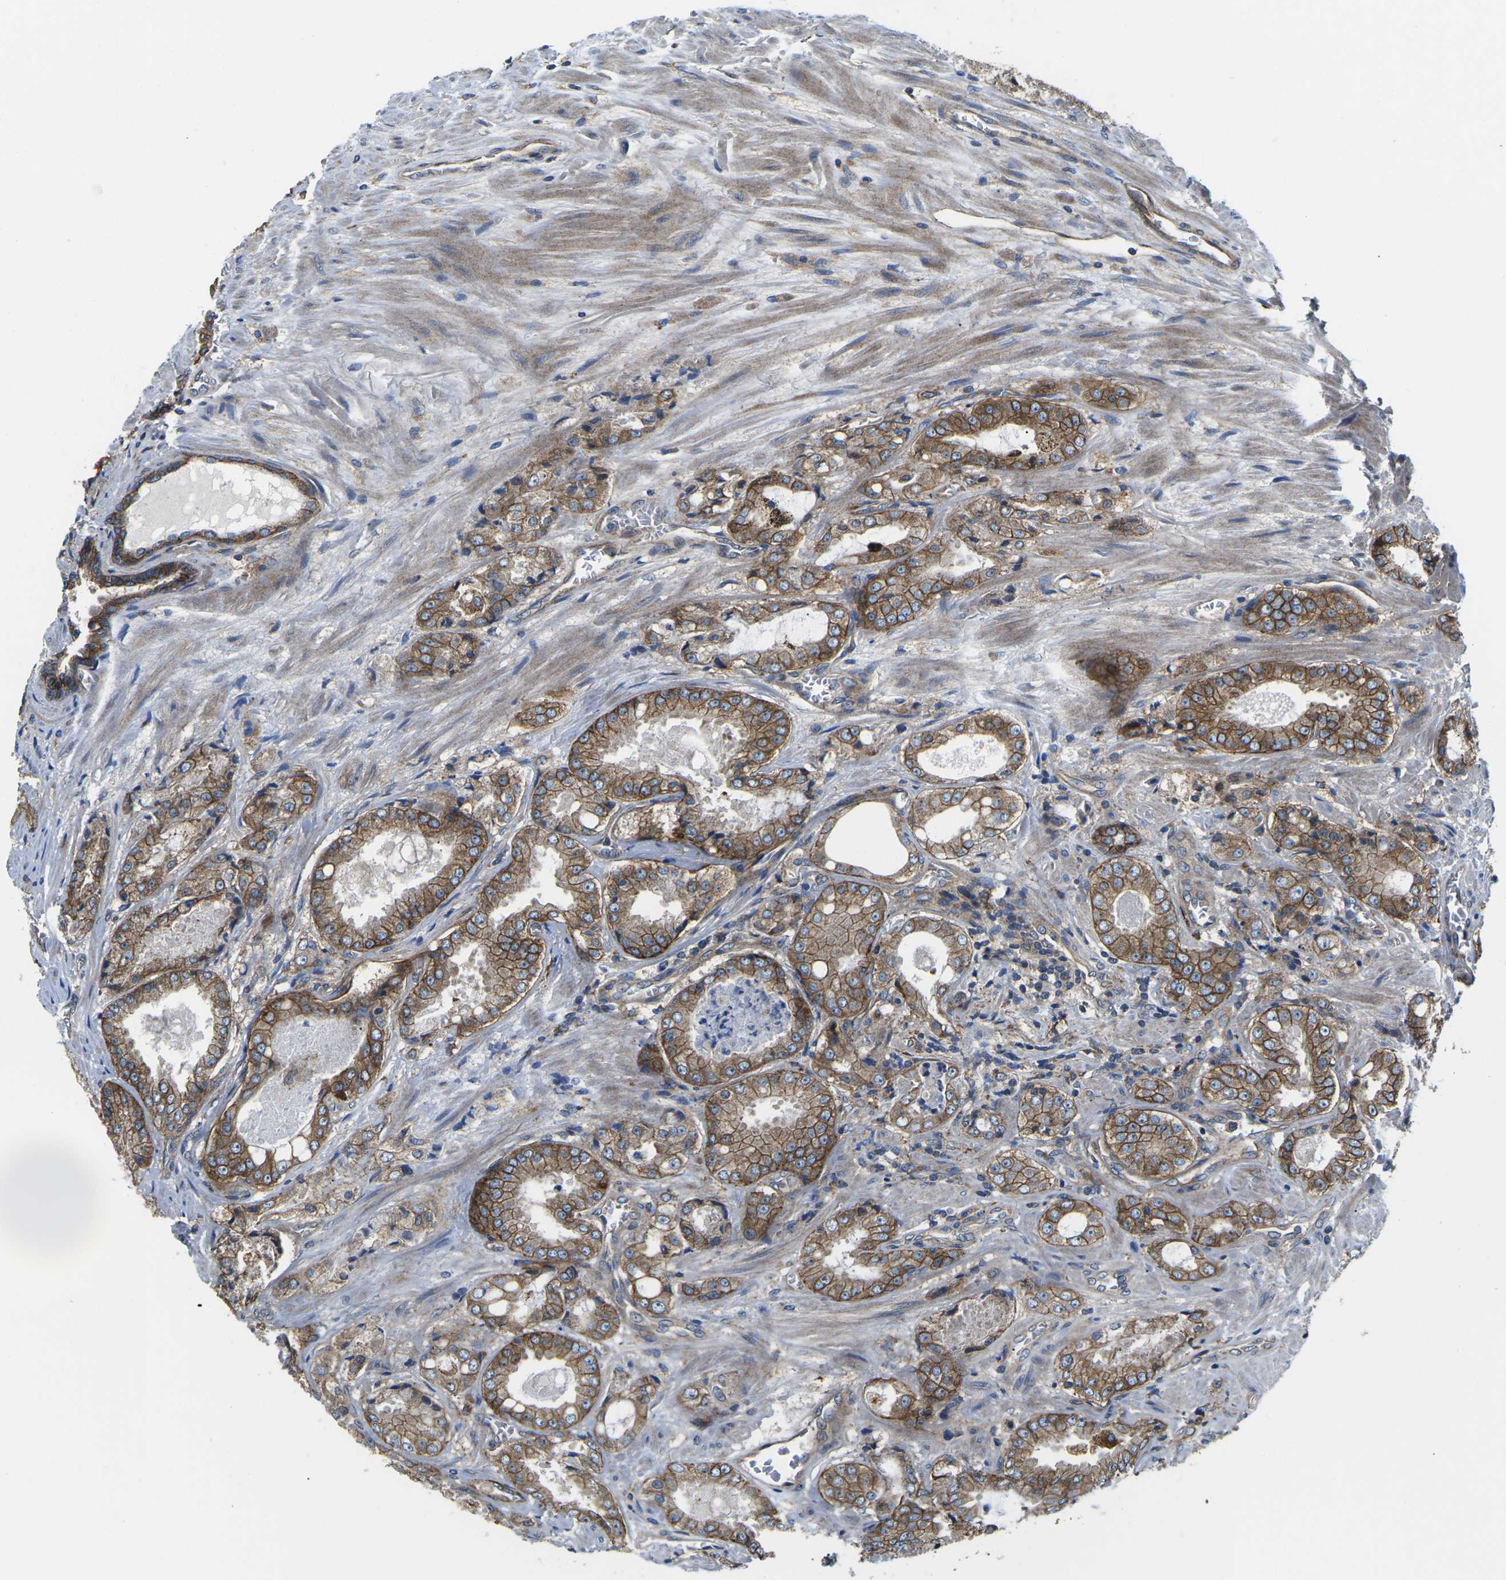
{"staining": {"intensity": "moderate", "quantity": ">75%", "location": "cytoplasmic/membranous"}, "tissue": "prostate cancer", "cell_type": "Tumor cells", "image_type": "cancer", "snomed": [{"axis": "morphology", "description": "Adenocarcinoma, High grade"}, {"axis": "topography", "description": "Prostate"}], "caption": "Brown immunohistochemical staining in human prostate cancer (adenocarcinoma (high-grade)) demonstrates moderate cytoplasmic/membranous staining in about >75% of tumor cells. (brown staining indicates protein expression, while blue staining denotes nuclei).", "gene": "DLG1", "patient": {"sex": "male", "age": 65}}